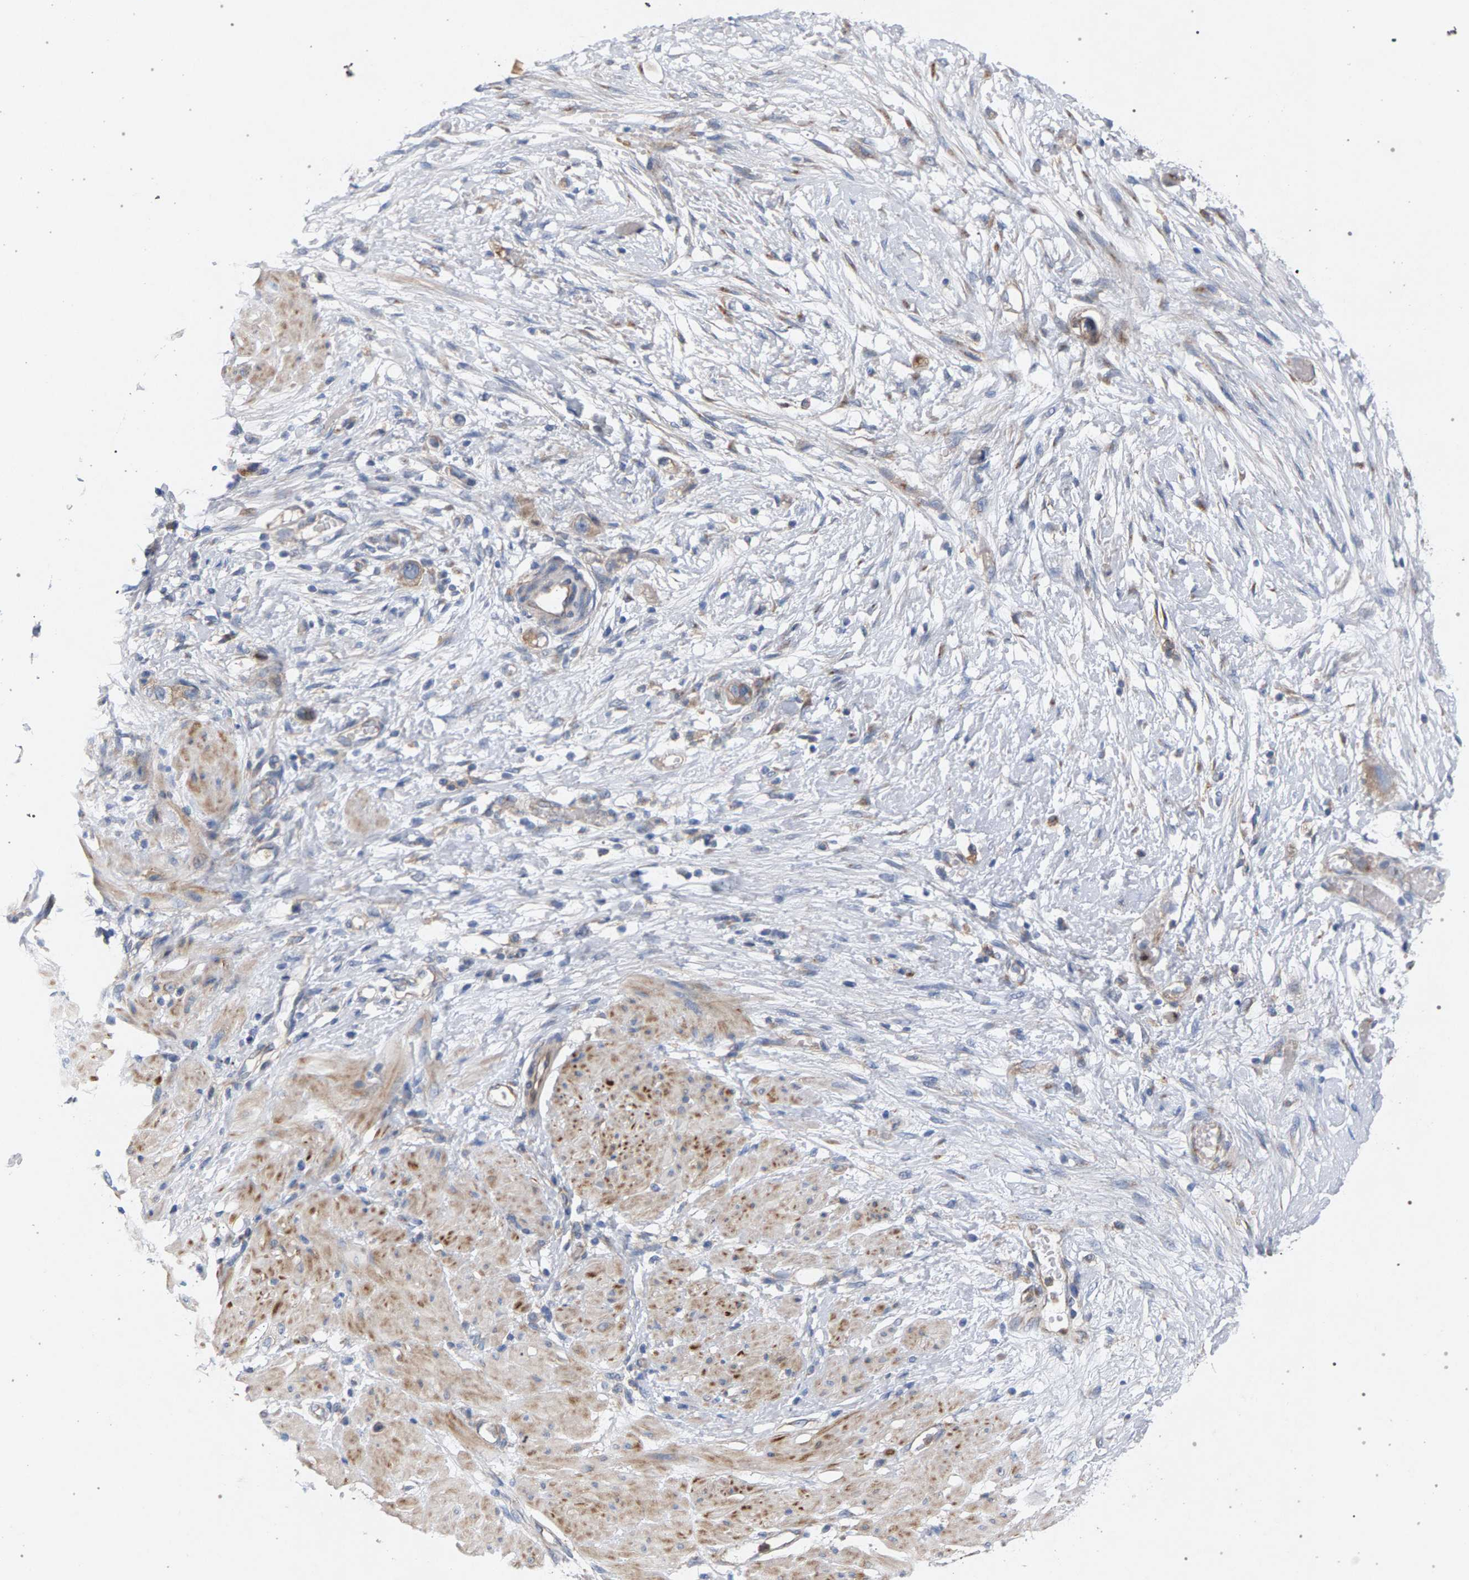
{"staining": {"intensity": "weak", "quantity": ">75%", "location": "cytoplasmic/membranous"}, "tissue": "stomach cancer", "cell_type": "Tumor cells", "image_type": "cancer", "snomed": [{"axis": "morphology", "description": "Adenocarcinoma, NOS"}, {"axis": "topography", "description": "Stomach"}, {"axis": "topography", "description": "Stomach, lower"}], "caption": "A low amount of weak cytoplasmic/membranous positivity is present in approximately >75% of tumor cells in adenocarcinoma (stomach) tissue.", "gene": "MAMDC2", "patient": {"sex": "female", "age": 48}}